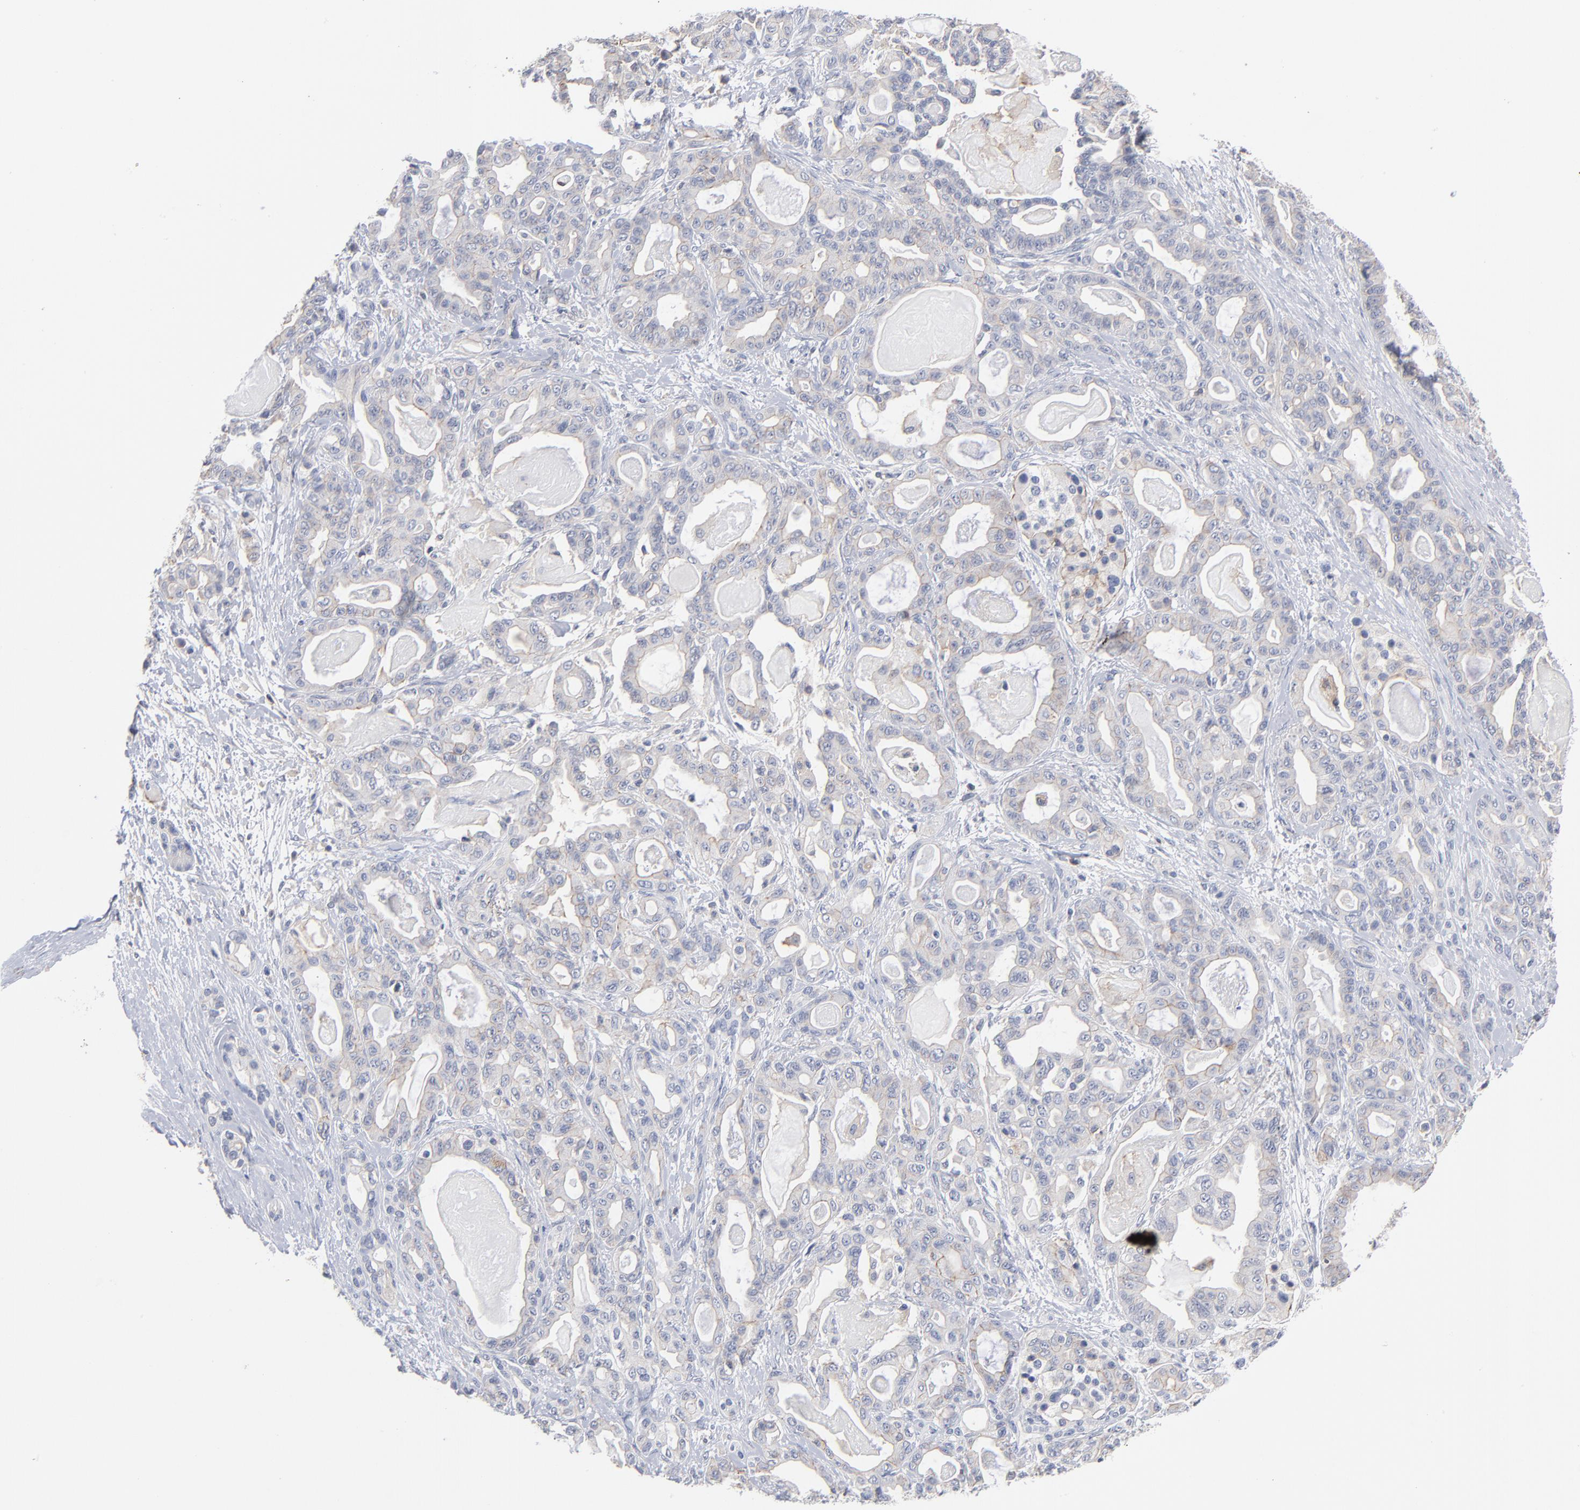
{"staining": {"intensity": "weak", "quantity": "25%-75%", "location": "cytoplasmic/membranous"}, "tissue": "pancreatic cancer", "cell_type": "Tumor cells", "image_type": "cancer", "snomed": [{"axis": "morphology", "description": "Adenocarcinoma, NOS"}, {"axis": "topography", "description": "Pancreas"}], "caption": "Immunohistochemical staining of pancreatic cancer displays low levels of weak cytoplasmic/membranous protein staining in approximately 25%-75% of tumor cells.", "gene": "PDLIM2", "patient": {"sex": "male", "age": 63}}